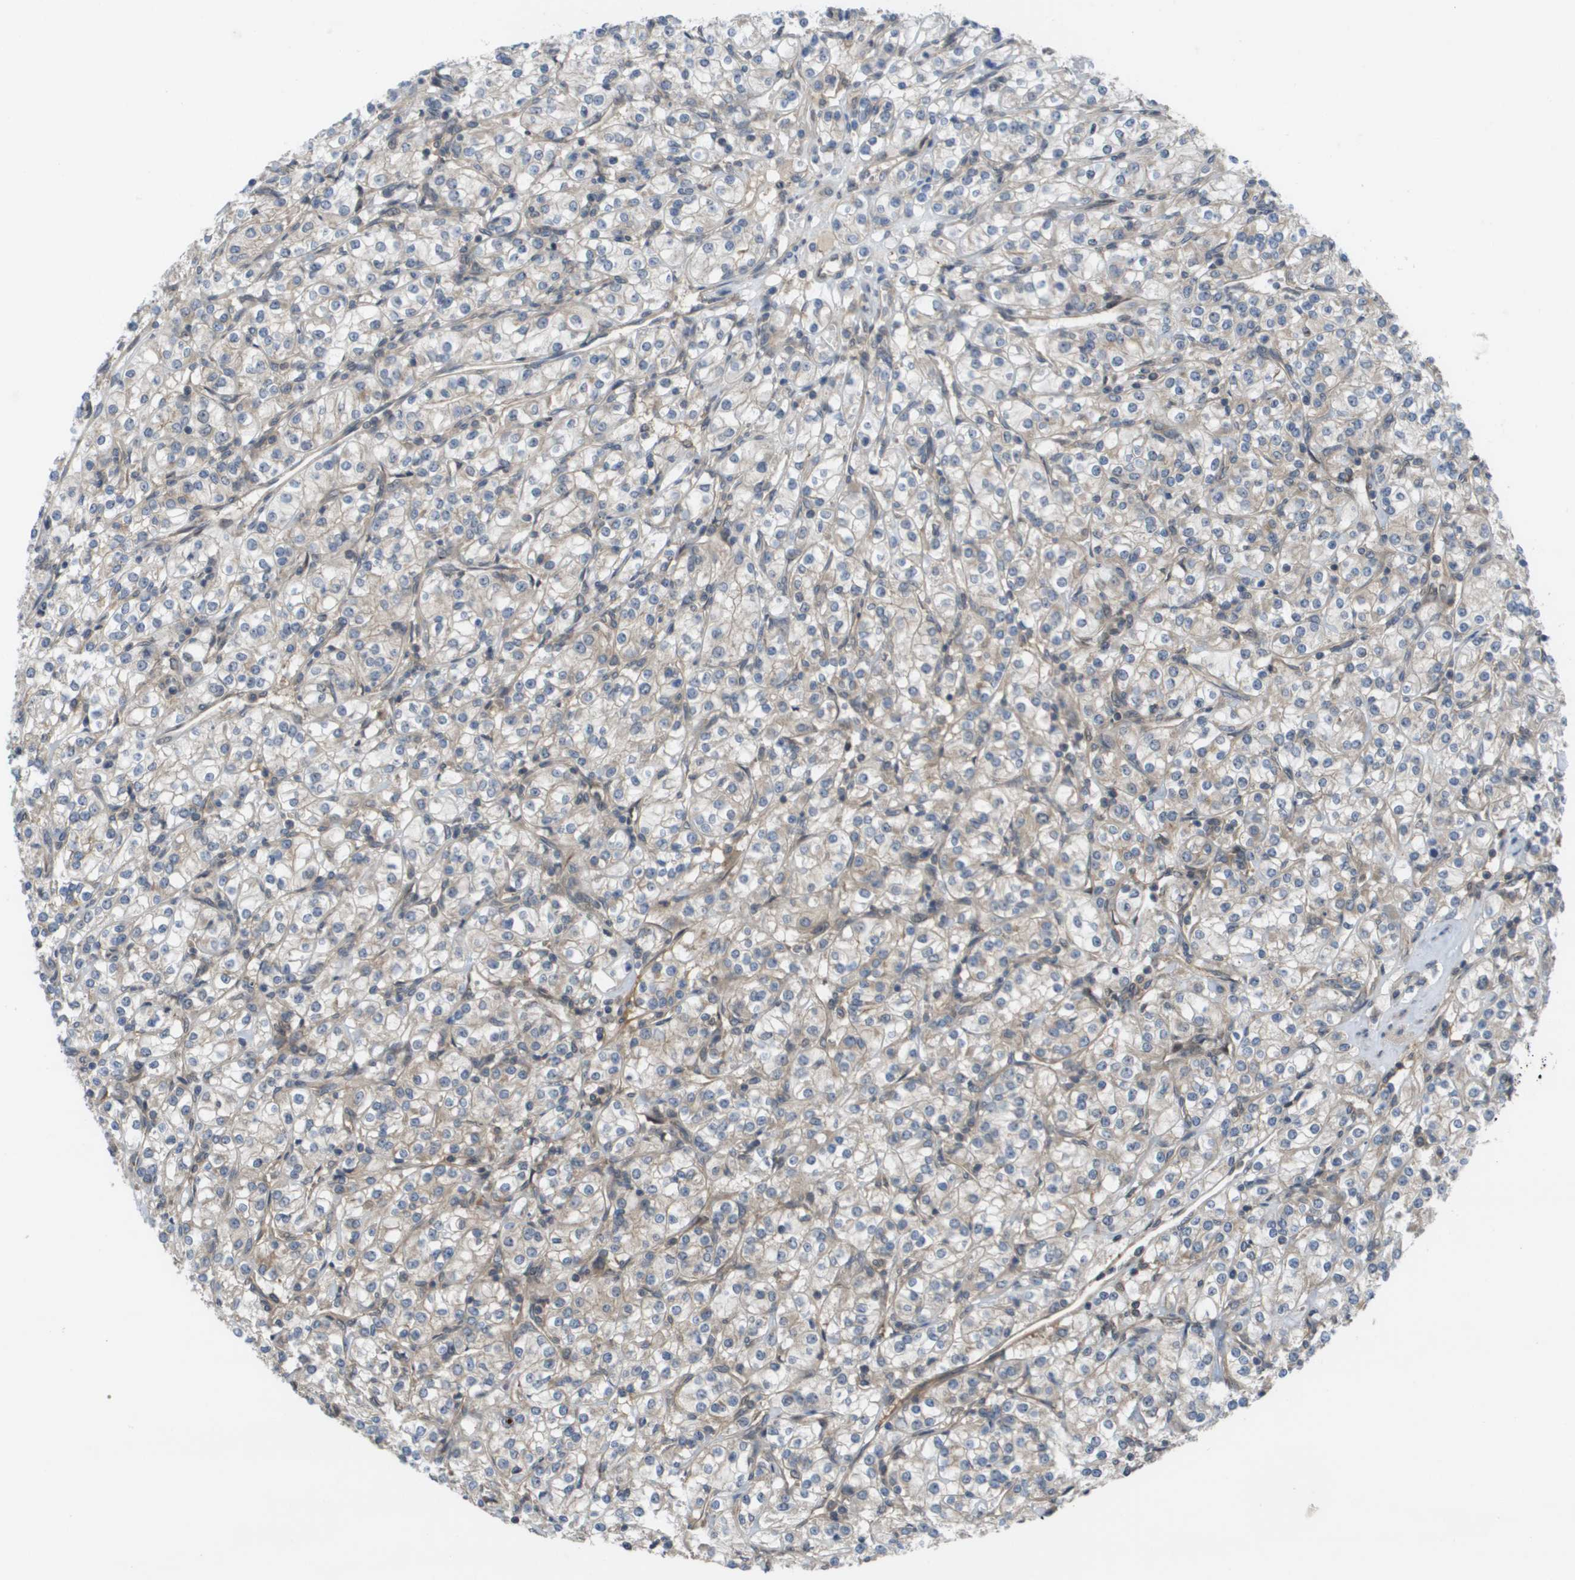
{"staining": {"intensity": "weak", "quantity": "25%-75%", "location": "cytoplasmic/membranous"}, "tissue": "renal cancer", "cell_type": "Tumor cells", "image_type": "cancer", "snomed": [{"axis": "morphology", "description": "Adenocarcinoma, NOS"}, {"axis": "topography", "description": "Kidney"}], "caption": "Protein staining by immunohistochemistry (IHC) displays weak cytoplasmic/membranous expression in approximately 25%-75% of tumor cells in renal adenocarcinoma. The protein of interest is stained brown, and the nuclei are stained in blue (DAB (3,3'-diaminobenzidine) IHC with brightfield microscopy, high magnification).", "gene": "CTPS2", "patient": {"sex": "male", "age": 77}}